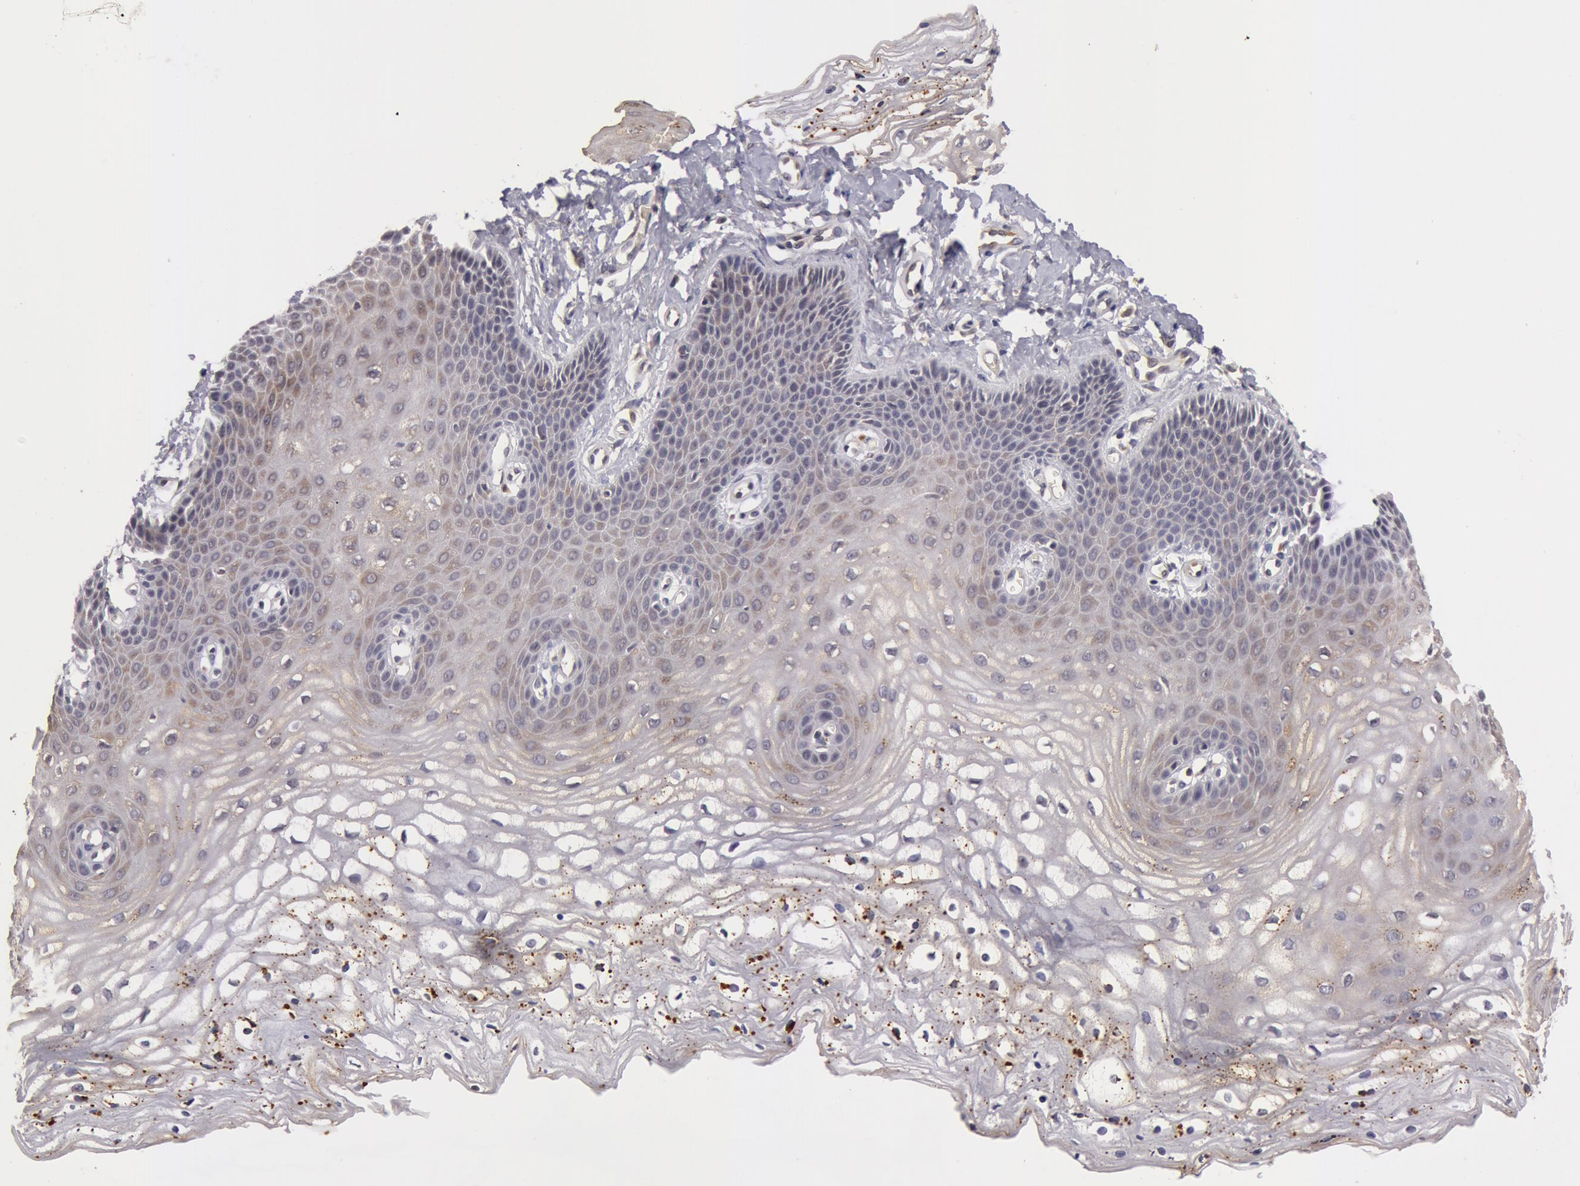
{"staining": {"intensity": "weak", "quantity": "<25%", "location": "cytoplasmic/membranous"}, "tissue": "vagina", "cell_type": "Squamous epithelial cells", "image_type": "normal", "snomed": [{"axis": "morphology", "description": "Normal tissue, NOS"}, {"axis": "topography", "description": "Vagina"}], "caption": "IHC micrograph of benign vagina: vagina stained with DAB displays no significant protein expression in squamous epithelial cells.", "gene": "SYTL4", "patient": {"sex": "female", "age": 68}}